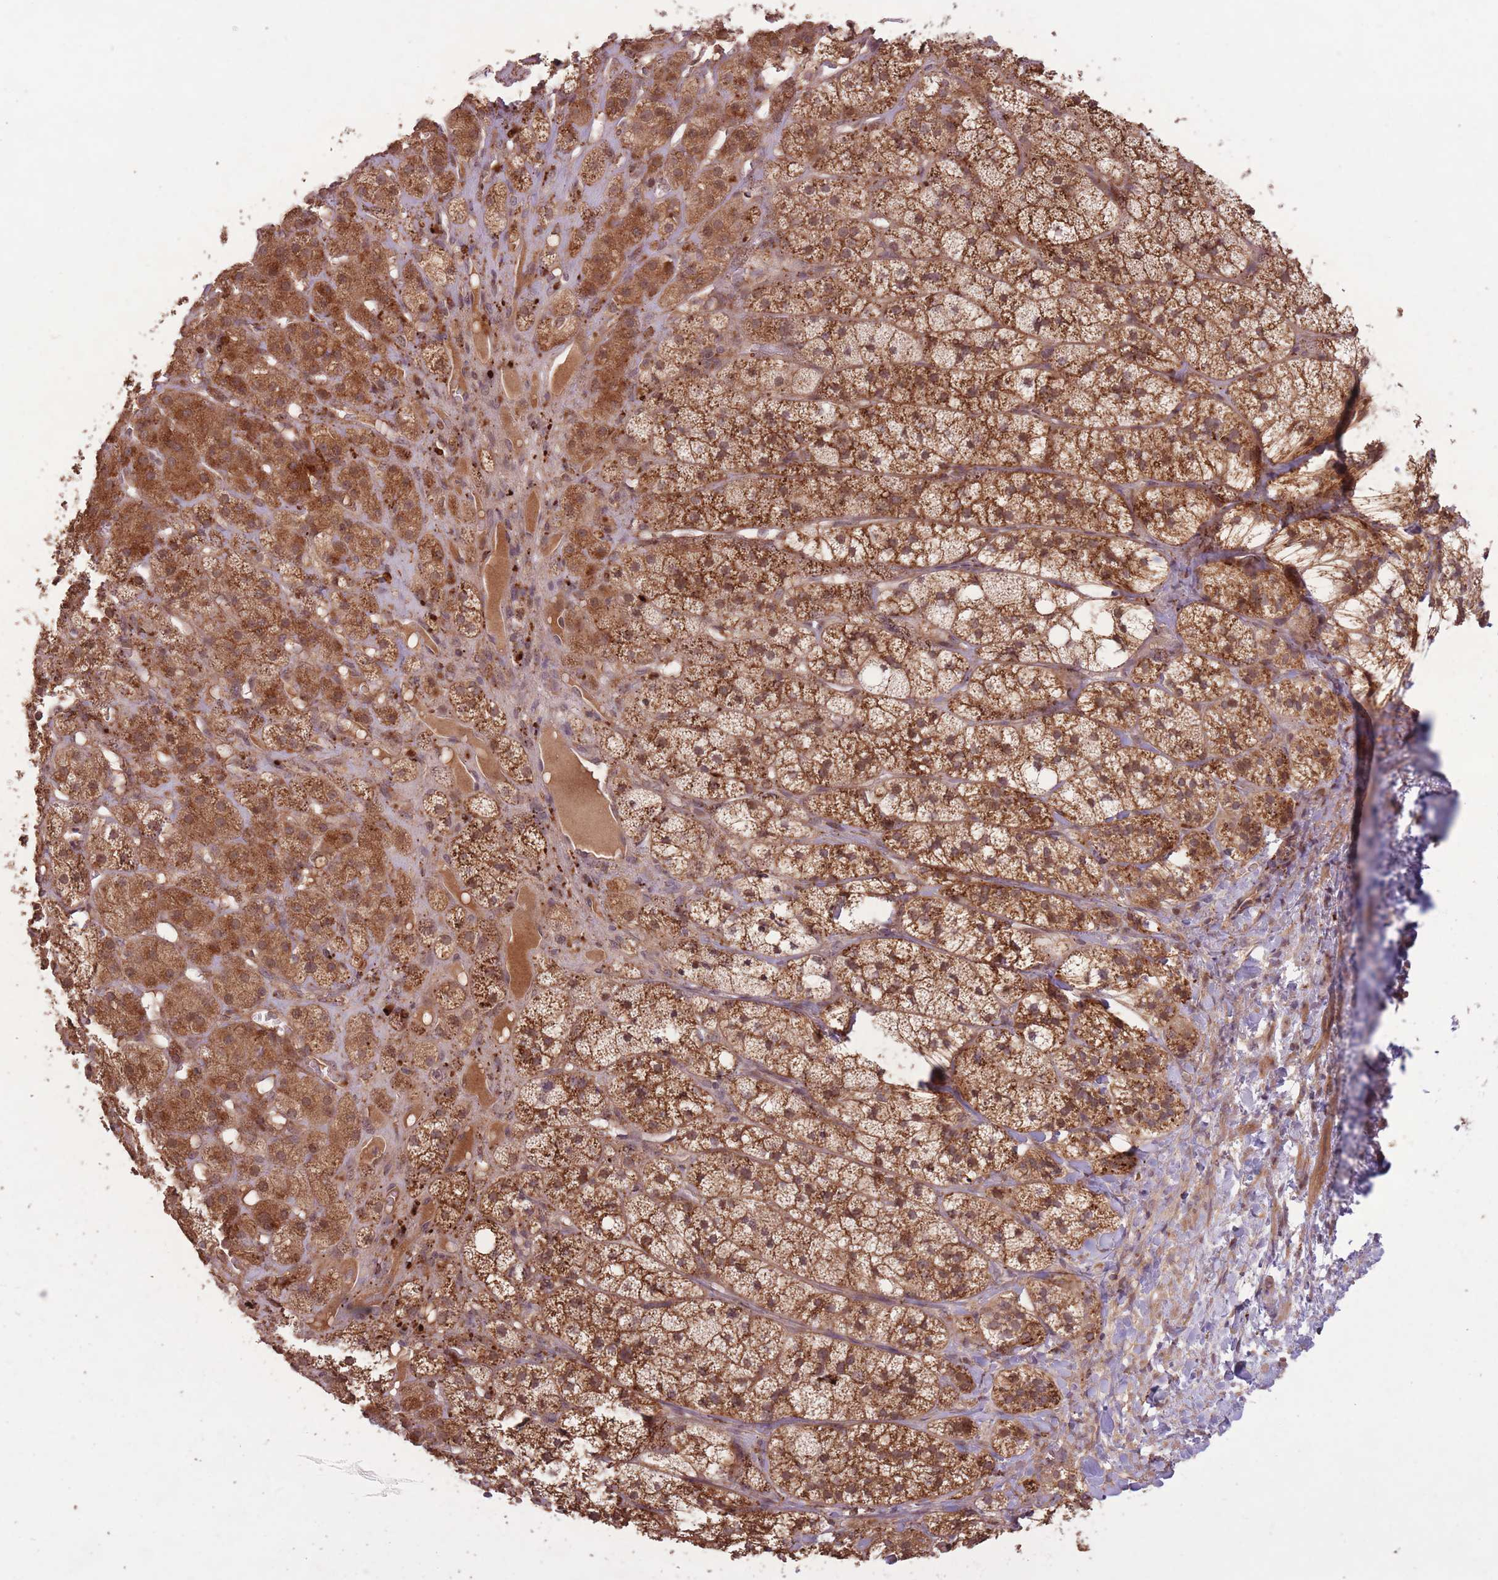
{"staining": {"intensity": "moderate", "quantity": ">75%", "location": "cytoplasmic/membranous"}, "tissue": "adrenal gland", "cell_type": "Glandular cells", "image_type": "normal", "snomed": [{"axis": "morphology", "description": "Normal tissue, NOS"}, {"axis": "topography", "description": "Adrenal gland"}], "caption": "This image displays immunohistochemistry (IHC) staining of normal human adrenal gland, with medium moderate cytoplasmic/membranous expression in approximately >75% of glandular cells.", "gene": "POLR3F", "patient": {"sex": "female", "age": 52}}